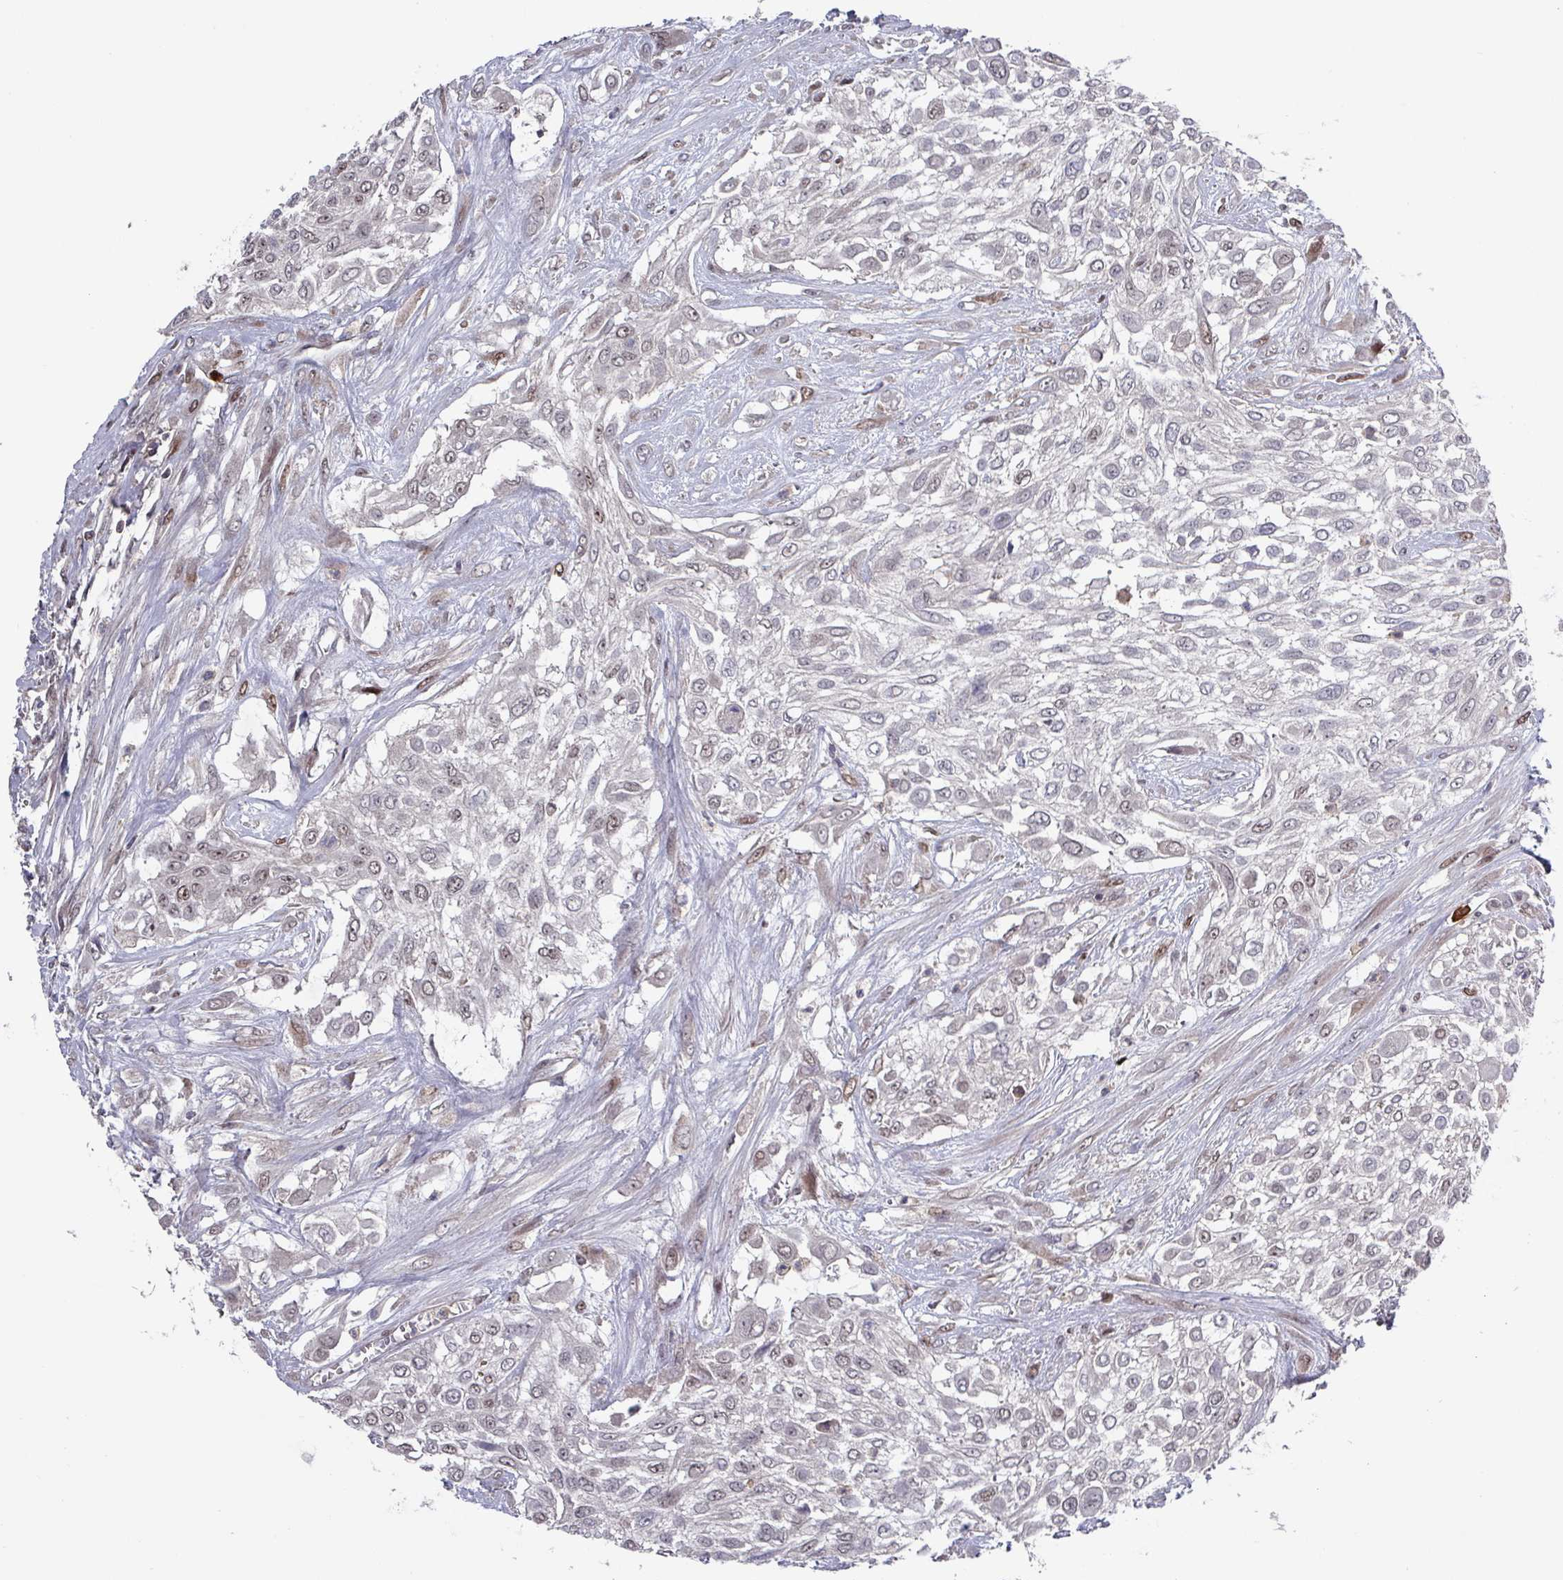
{"staining": {"intensity": "weak", "quantity": "25%-75%", "location": "nuclear"}, "tissue": "urothelial cancer", "cell_type": "Tumor cells", "image_type": "cancer", "snomed": [{"axis": "morphology", "description": "Urothelial carcinoma, High grade"}, {"axis": "topography", "description": "Urinary bladder"}], "caption": "Urothelial cancer stained with immunohistochemistry displays weak nuclear expression in approximately 25%-75% of tumor cells.", "gene": "PRRX1", "patient": {"sex": "male", "age": 57}}